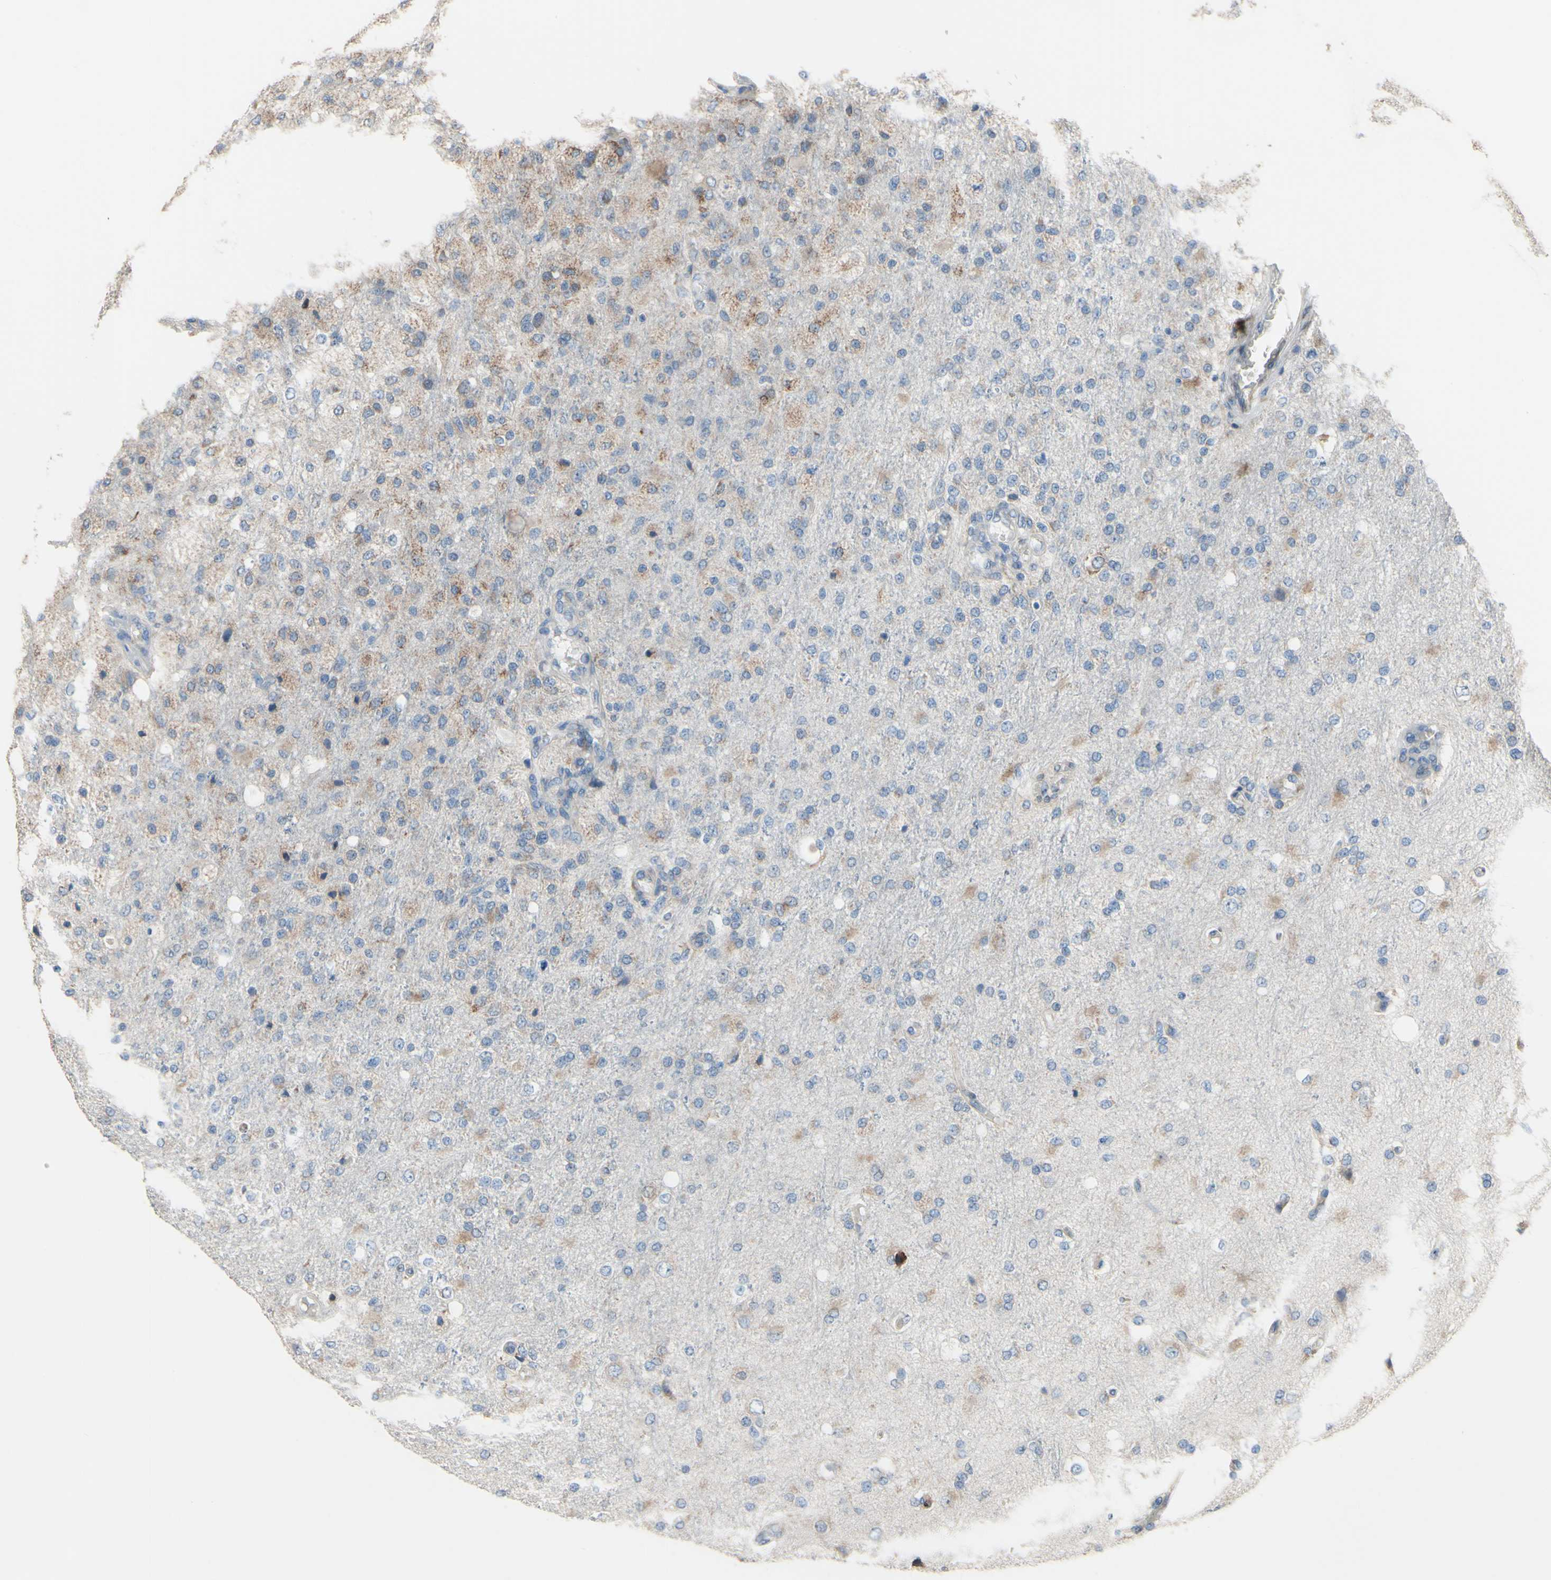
{"staining": {"intensity": "weak", "quantity": "<25%", "location": "cytoplasmic/membranous"}, "tissue": "glioma", "cell_type": "Tumor cells", "image_type": "cancer", "snomed": [{"axis": "morphology", "description": "Normal tissue, NOS"}, {"axis": "morphology", "description": "Glioma, malignant, High grade"}, {"axis": "topography", "description": "Cerebral cortex"}], "caption": "Immunohistochemical staining of human glioma displays no significant staining in tumor cells.", "gene": "AGPAT5", "patient": {"sex": "male", "age": 77}}